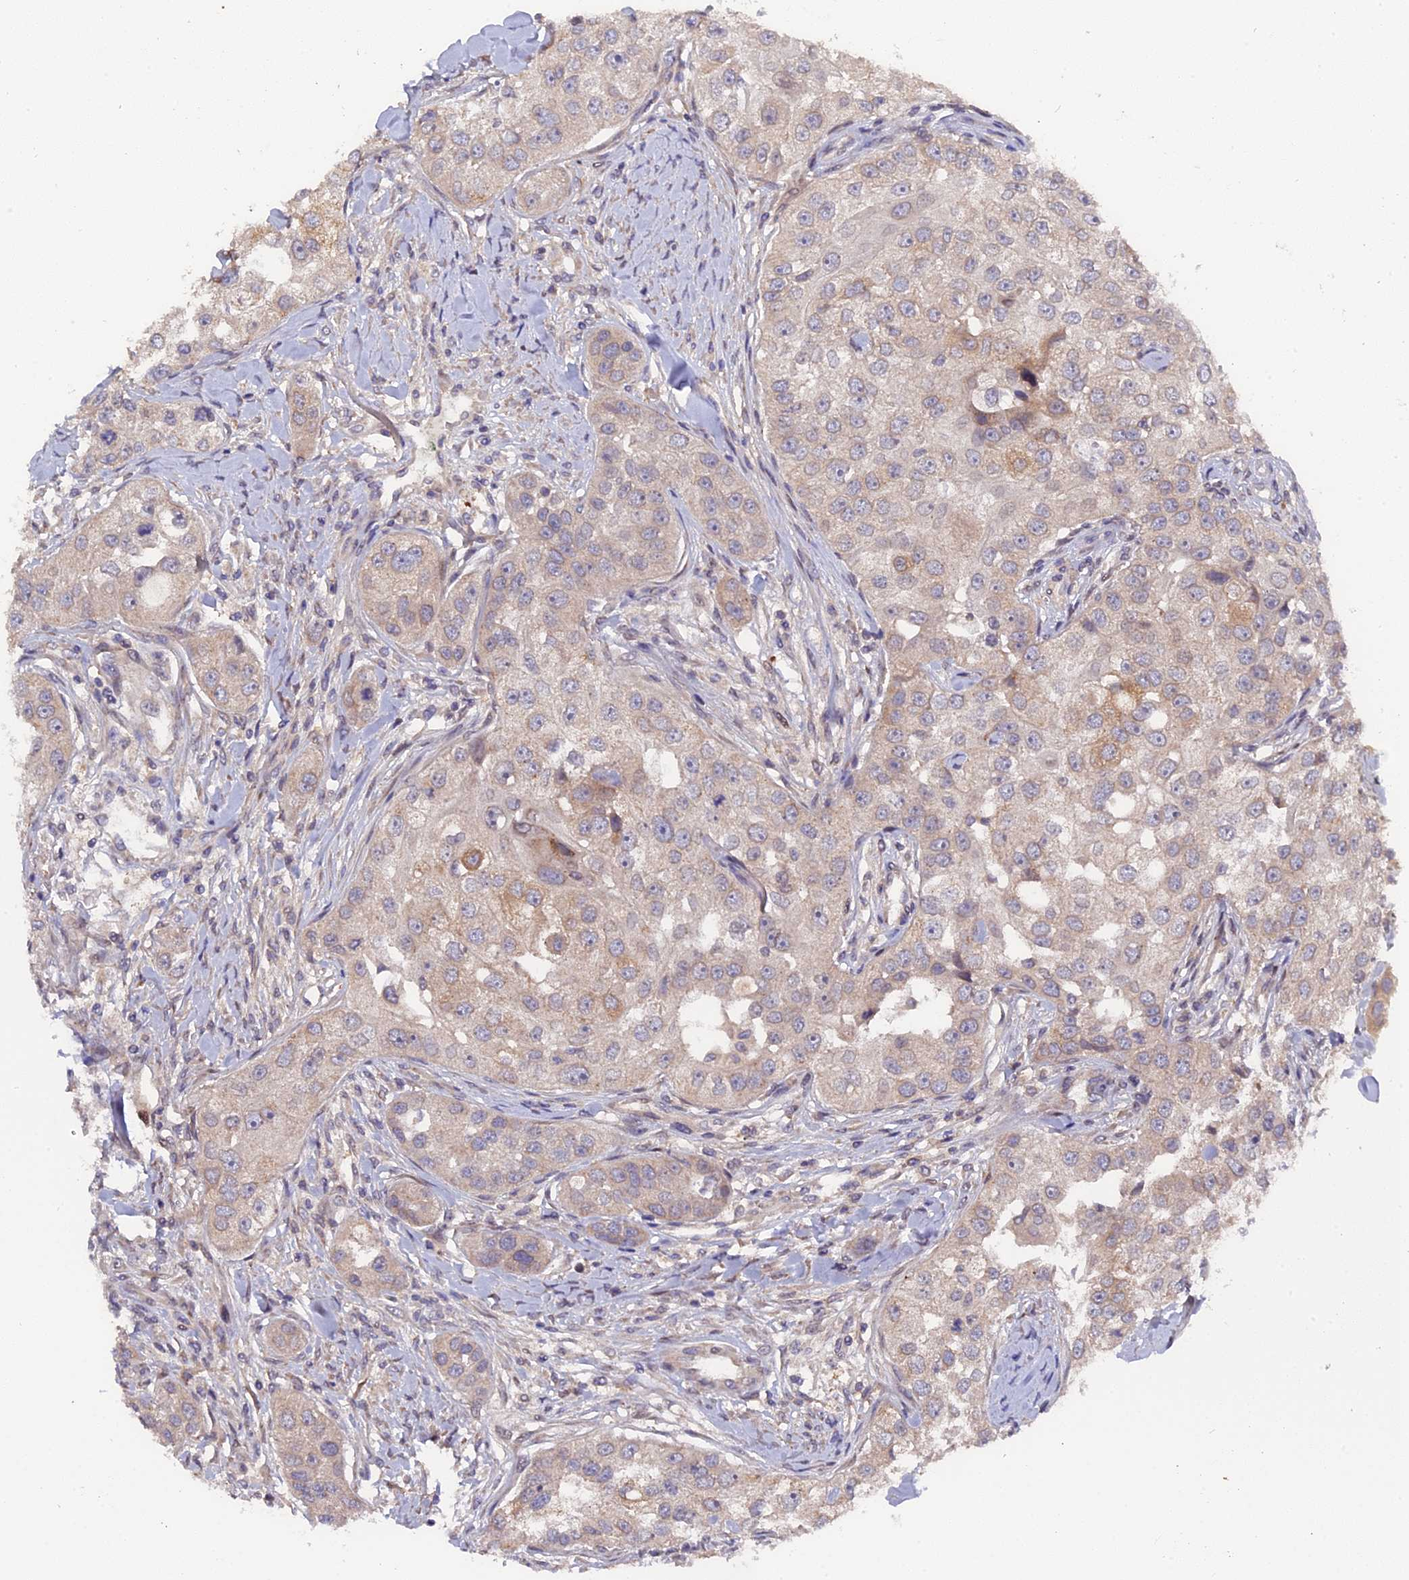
{"staining": {"intensity": "weak", "quantity": "<25%", "location": "cytoplasmic/membranous"}, "tissue": "head and neck cancer", "cell_type": "Tumor cells", "image_type": "cancer", "snomed": [{"axis": "morphology", "description": "Normal tissue, NOS"}, {"axis": "morphology", "description": "Squamous cell carcinoma, NOS"}, {"axis": "topography", "description": "Skeletal muscle"}, {"axis": "topography", "description": "Head-Neck"}], "caption": "Head and neck squamous cell carcinoma stained for a protein using IHC displays no expression tumor cells.", "gene": "ZCCHC2", "patient": {"sex": "male", "age": 51}}